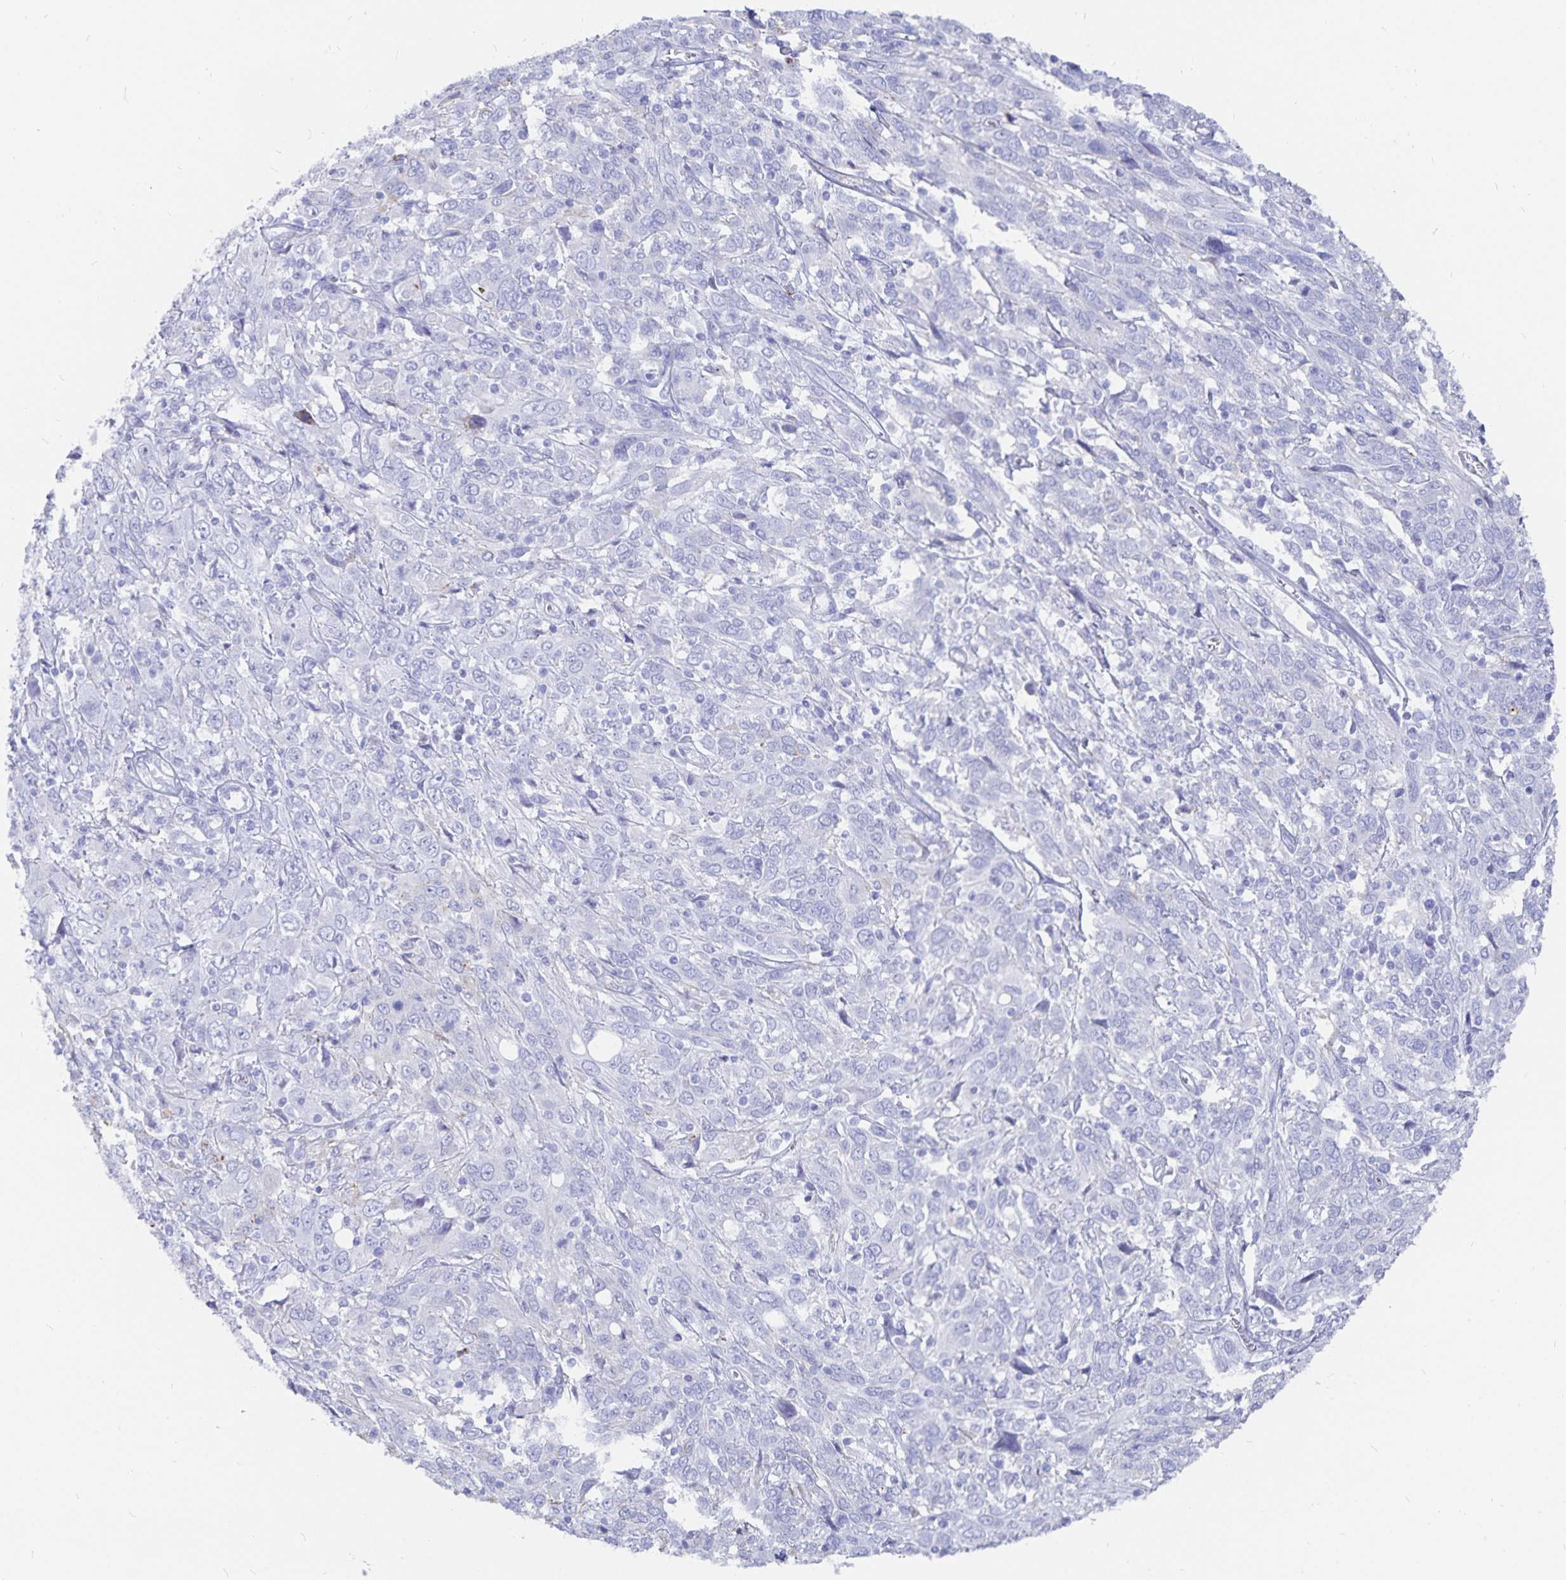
{"staining": {"intensity": "negative", "quantity": "none", "location": "none"}, "tissue": "cervical cancer", "cell_type": "Tumor cells", "image_type": "cancer", "snomed": [{"axis": "morphology", "description": "Squamous cell carcinoma, NOS"}, {"axis": "topography", "description": "Cervix"}], "caption": "Protein analysis of cervical cancer (squamous cell carcinoma) demonstrates no significant positivity in tumor cells.", "gene": "INSL5", "patient": {"sex": "female", "age": 46}}